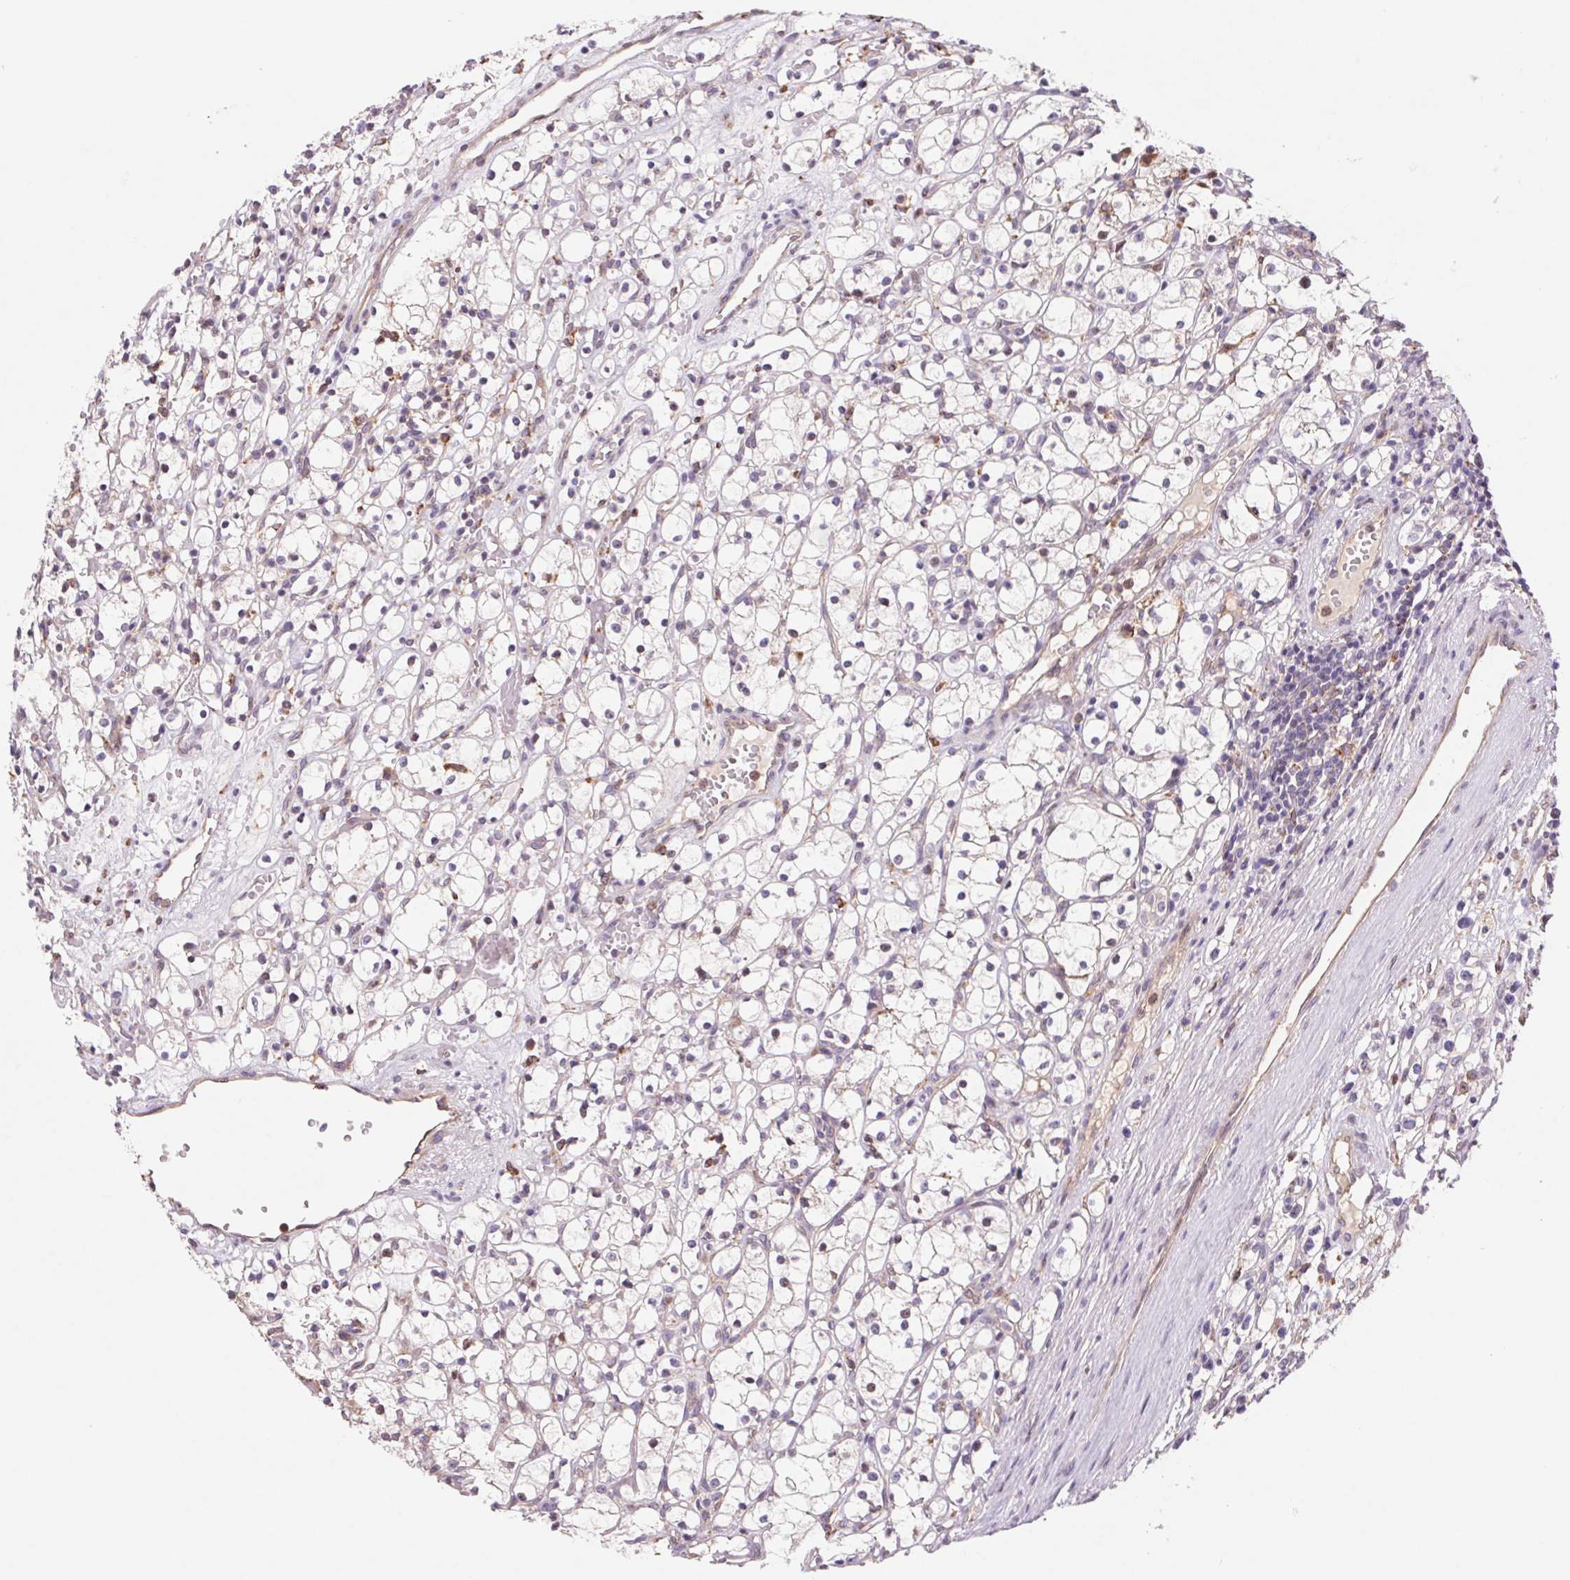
{"staining": {"intensity": "negative", "quantity": "none", "location": "none"}, "tissue": "renal cancer", "cell_type": "Tumor cells", "image_type": "cancer", "snomed": [{"axis": "morphology", "description": "Adenocarcinoma, NOS"}, {"axis": "topography", "description": "Kidney"}], "caption": "Renal cancer was stained to show a protein in brown. There is no significant positivity in tumor cells.", "gene": "KLHL20", "patient": {"sex": "female", "age": 59}}